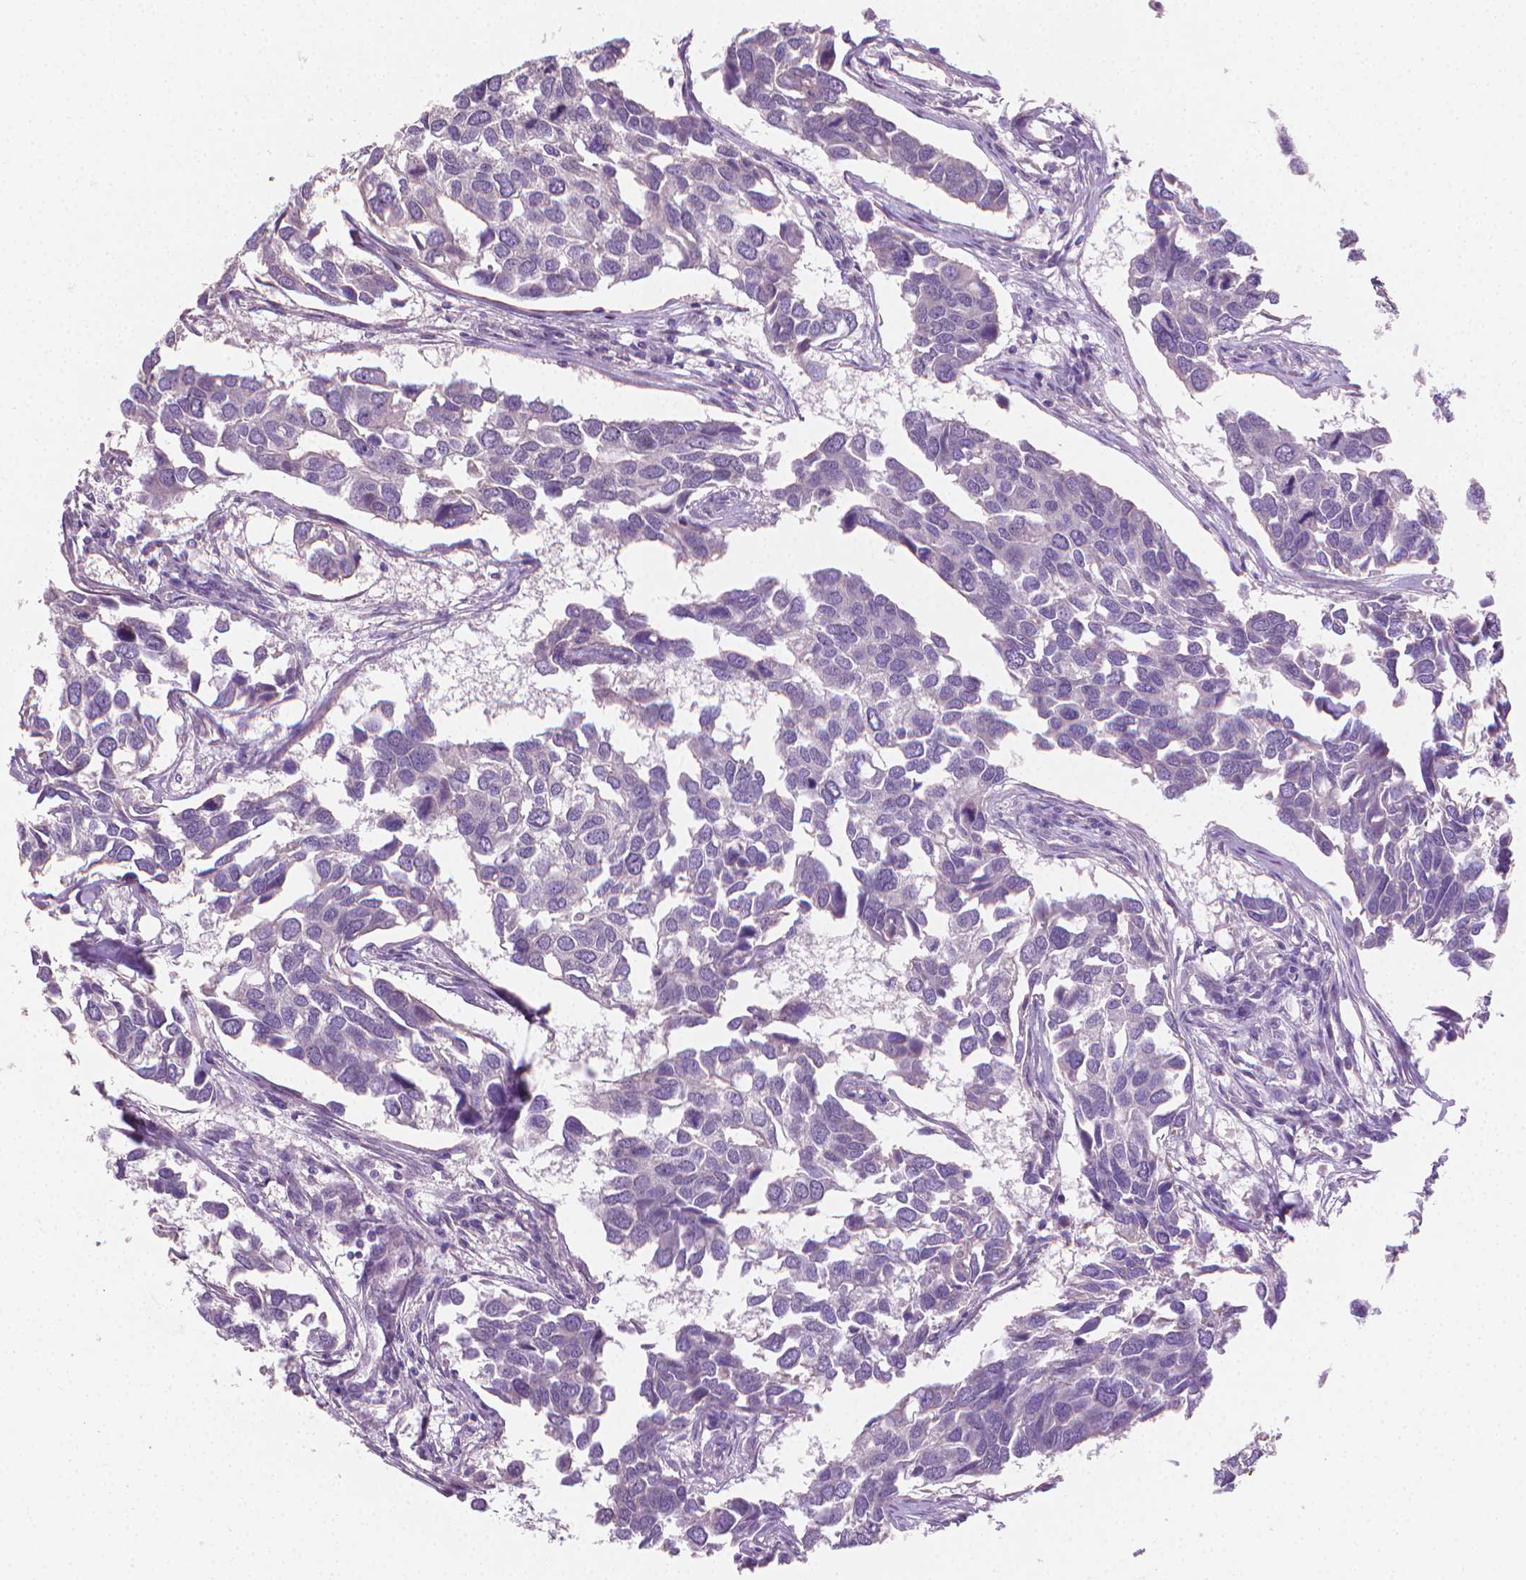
{"staining": {"intensity": "negative", "quantity": "none", "location": "none"}, "tissue": "breast cancer", "cell_type": "Tumor cells", "image_type": "cancer", "snomed": [{"axis": "morphology", "description": "Duct carcinoma"}, {"axis": "topography", "description": "Breast"}], "caption": "DAB immunohistochemical staining of breast cancer (invasive ductal carcinoma) shows no significant staining in tumor cells. (DAB immunohistochemistry with hematoxylin counter stain).", "gene": "CLXN", "patient": {"sex": "female", "age": 83}}